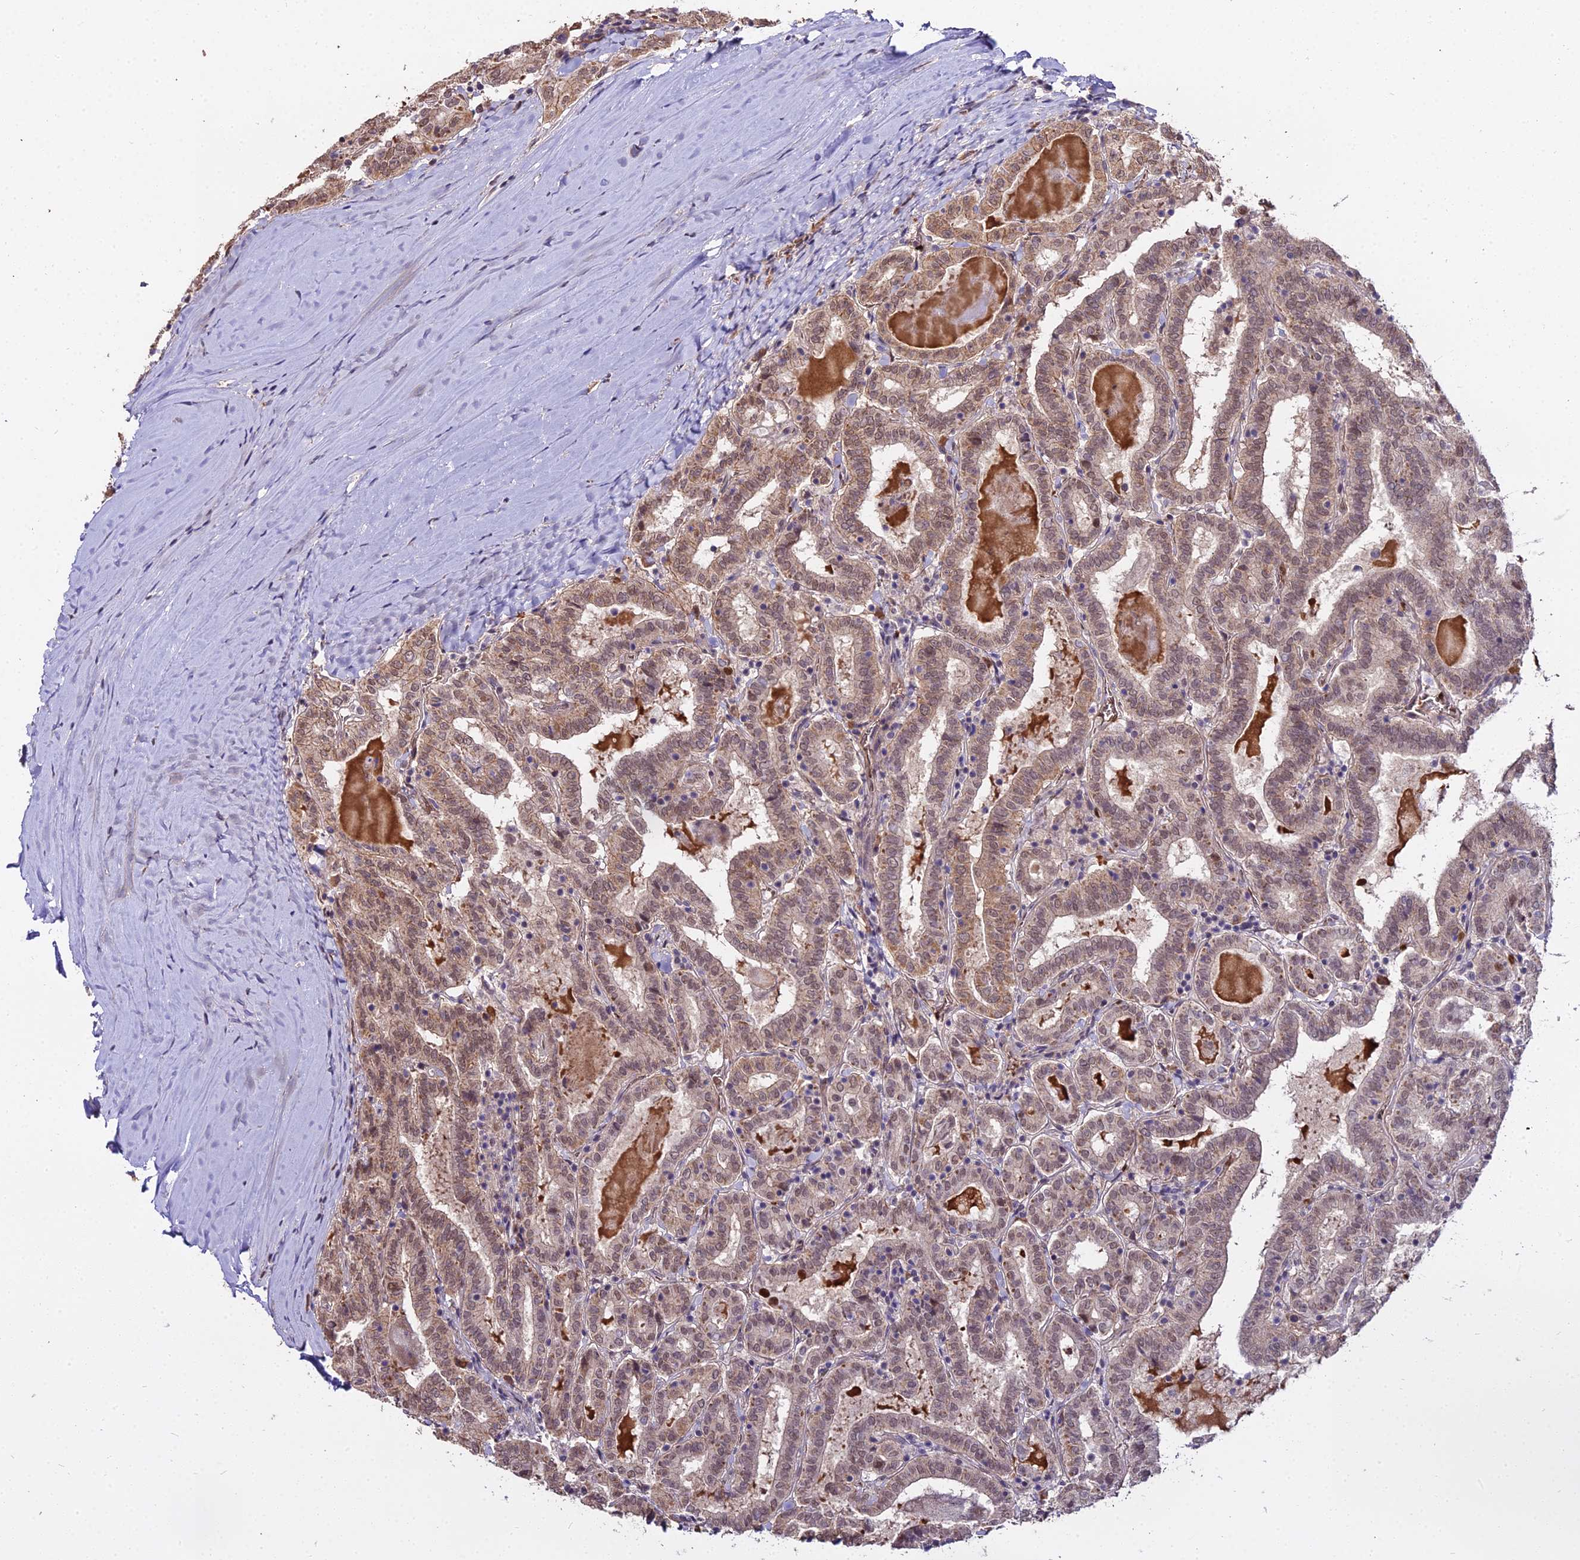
{"staining": {"intensity": "weak", "quantity": "25%-75%", "location": "cytoplasmic/membranous"}, "tissue": "thyroid cancer", "cell_type": "Tumor cells", "image_type": "cancer", "snomed": [{"axis": "morphology", "description": "Papillary adenocarcinoma, NOS"}, {"axis": "topography", "description": "Thyroid gland"}], "caption": "High-power microscopy captured an immunohistochemistry micrograph of thyroid cancer (papillary adenocarcinoma), revealing weak cytoplasmic/membranous expression in approximately 25%-75% of tumor cells. (Brightfield microscopy of DAB IHC at high magnification).", "gene": "ZDBF2", "patient": {"sex": "female", "age": 72}}